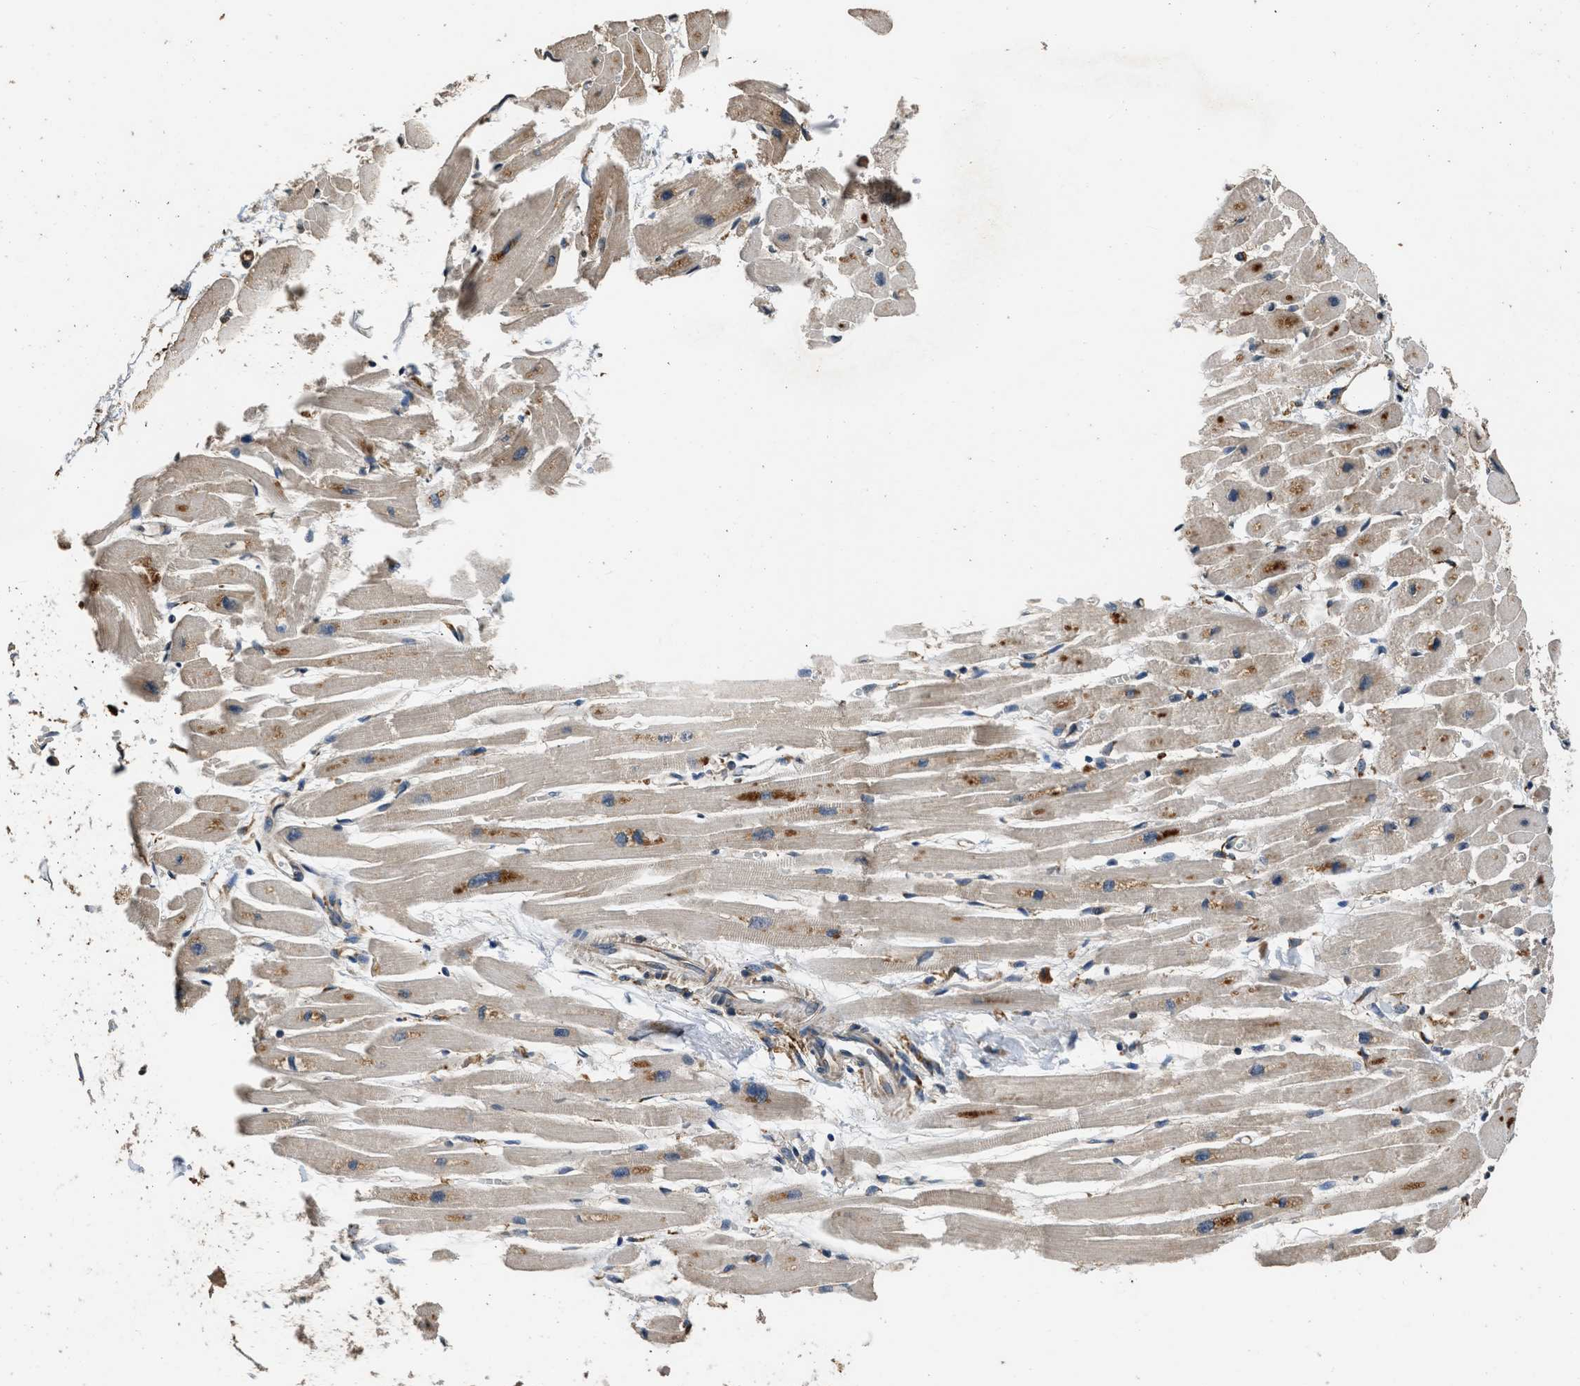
{"staining": {"intensity": "moderate", "quantity": ">75%", "location": "cytoplasmic/membranous"}, "tissue": "heart muscle", "cell_type": "Cardiomyocytes", "image_type": "normal", "snomed": [{"axis": "morphology", "description": "Normal tissue, NOS"}, {"axis": "topography", "description": "Heart"}], "caption": "A brown stain labels moderate cytoplasmic/membranous staining of a protein in cardiomyocytes of benign human heart muscle. (Brightfield microscopy of DAB IHC at high magnification).", "gene": "SLC36A4", "patient": {"sex": "female", "age": 54}}